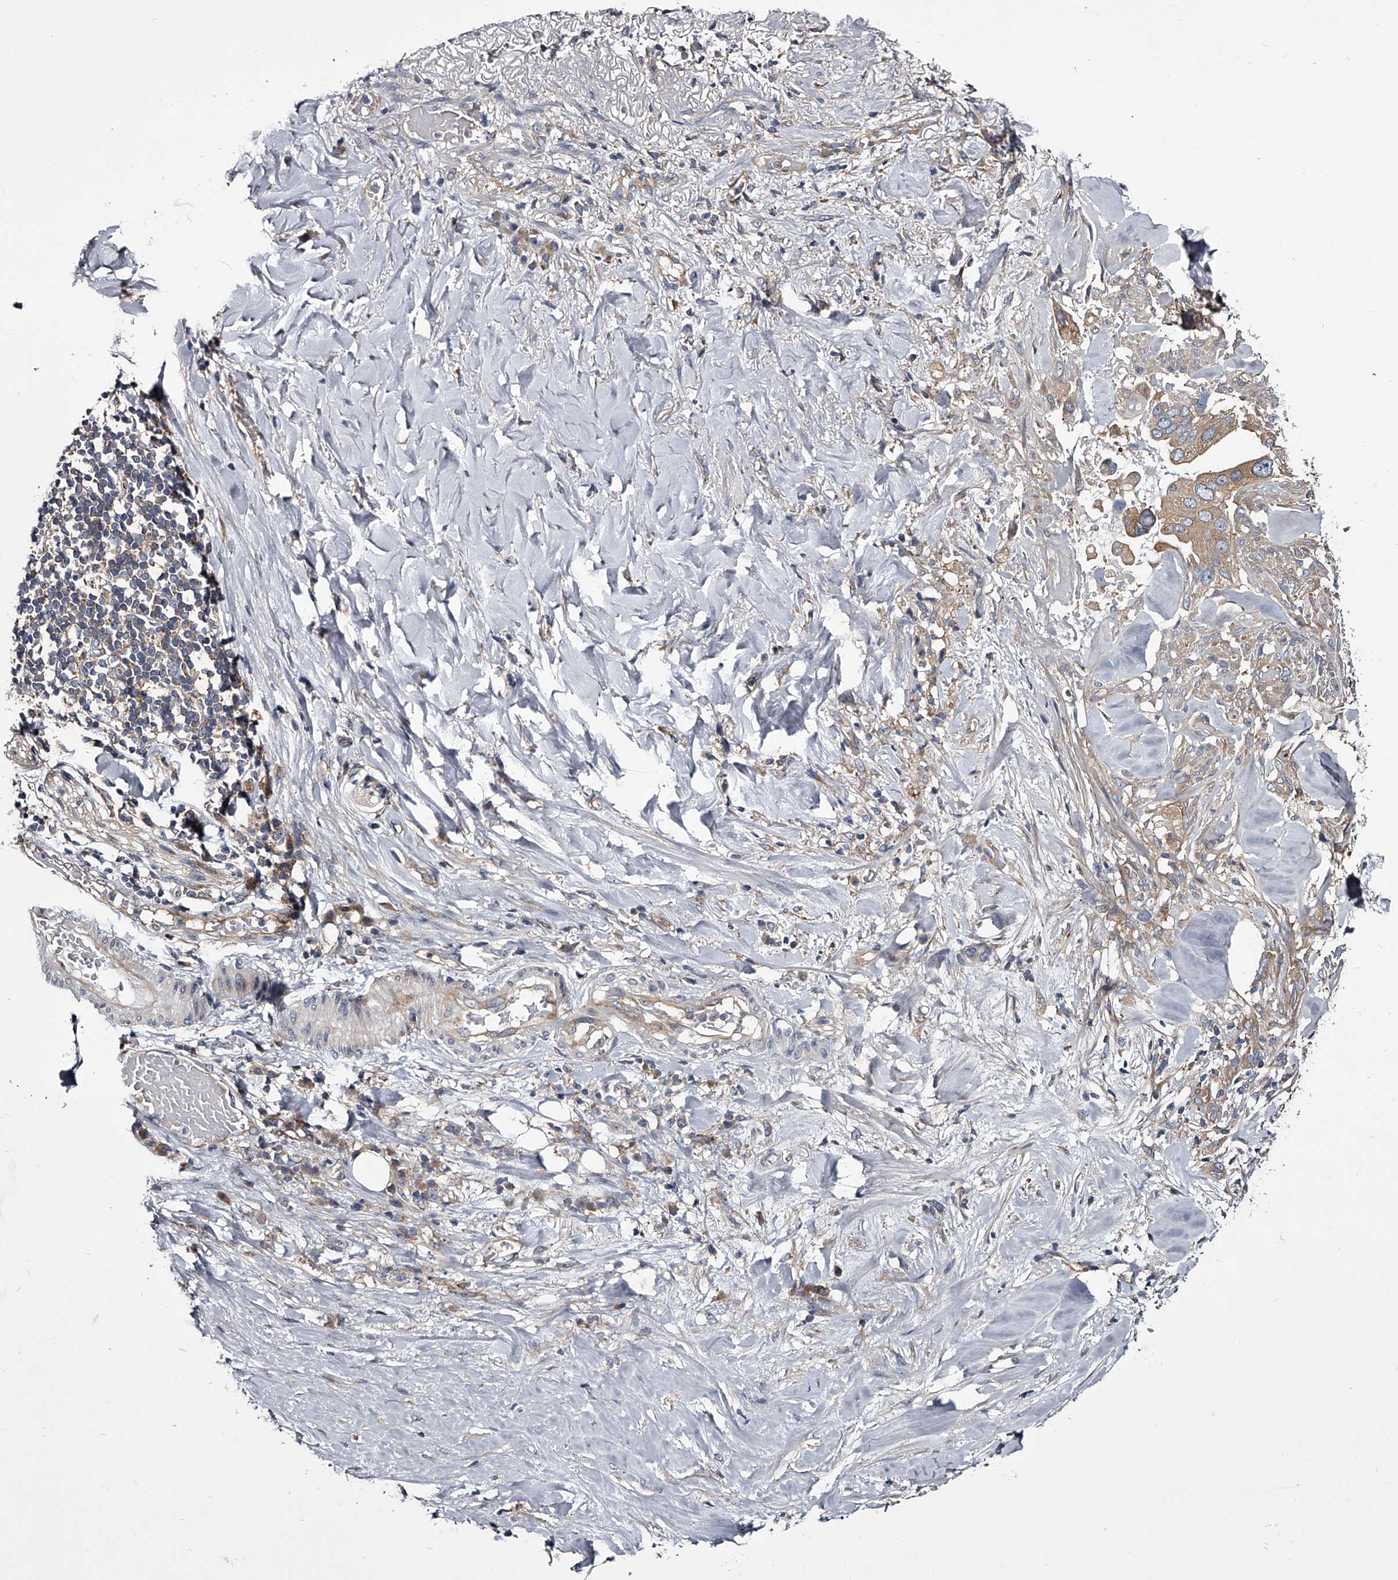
{"staining": {"intensity": "moderate", "quantity": ">75%", "location": "cytoplasmic/membranous"}, "tissue": "pancreatic cancer", "cell_type": "Tumor cells", "image_type": "cancer", "snomed": [{"axis": "morphology", "description": "Inflammation, NOS"}, {"axis": "morphology", "description": "Adenocarcinoma, NOS"}, {"axis": "topography", "description": "Pancreas"}], "caption": "A brown stain shows moderate cytoplasmic/membranous expression of a protein in pancreatic cancer (adenocarcinoma) tumor cells.", "gene": "GAPVD1", "patient": {"sex": "female", "age": 56}}